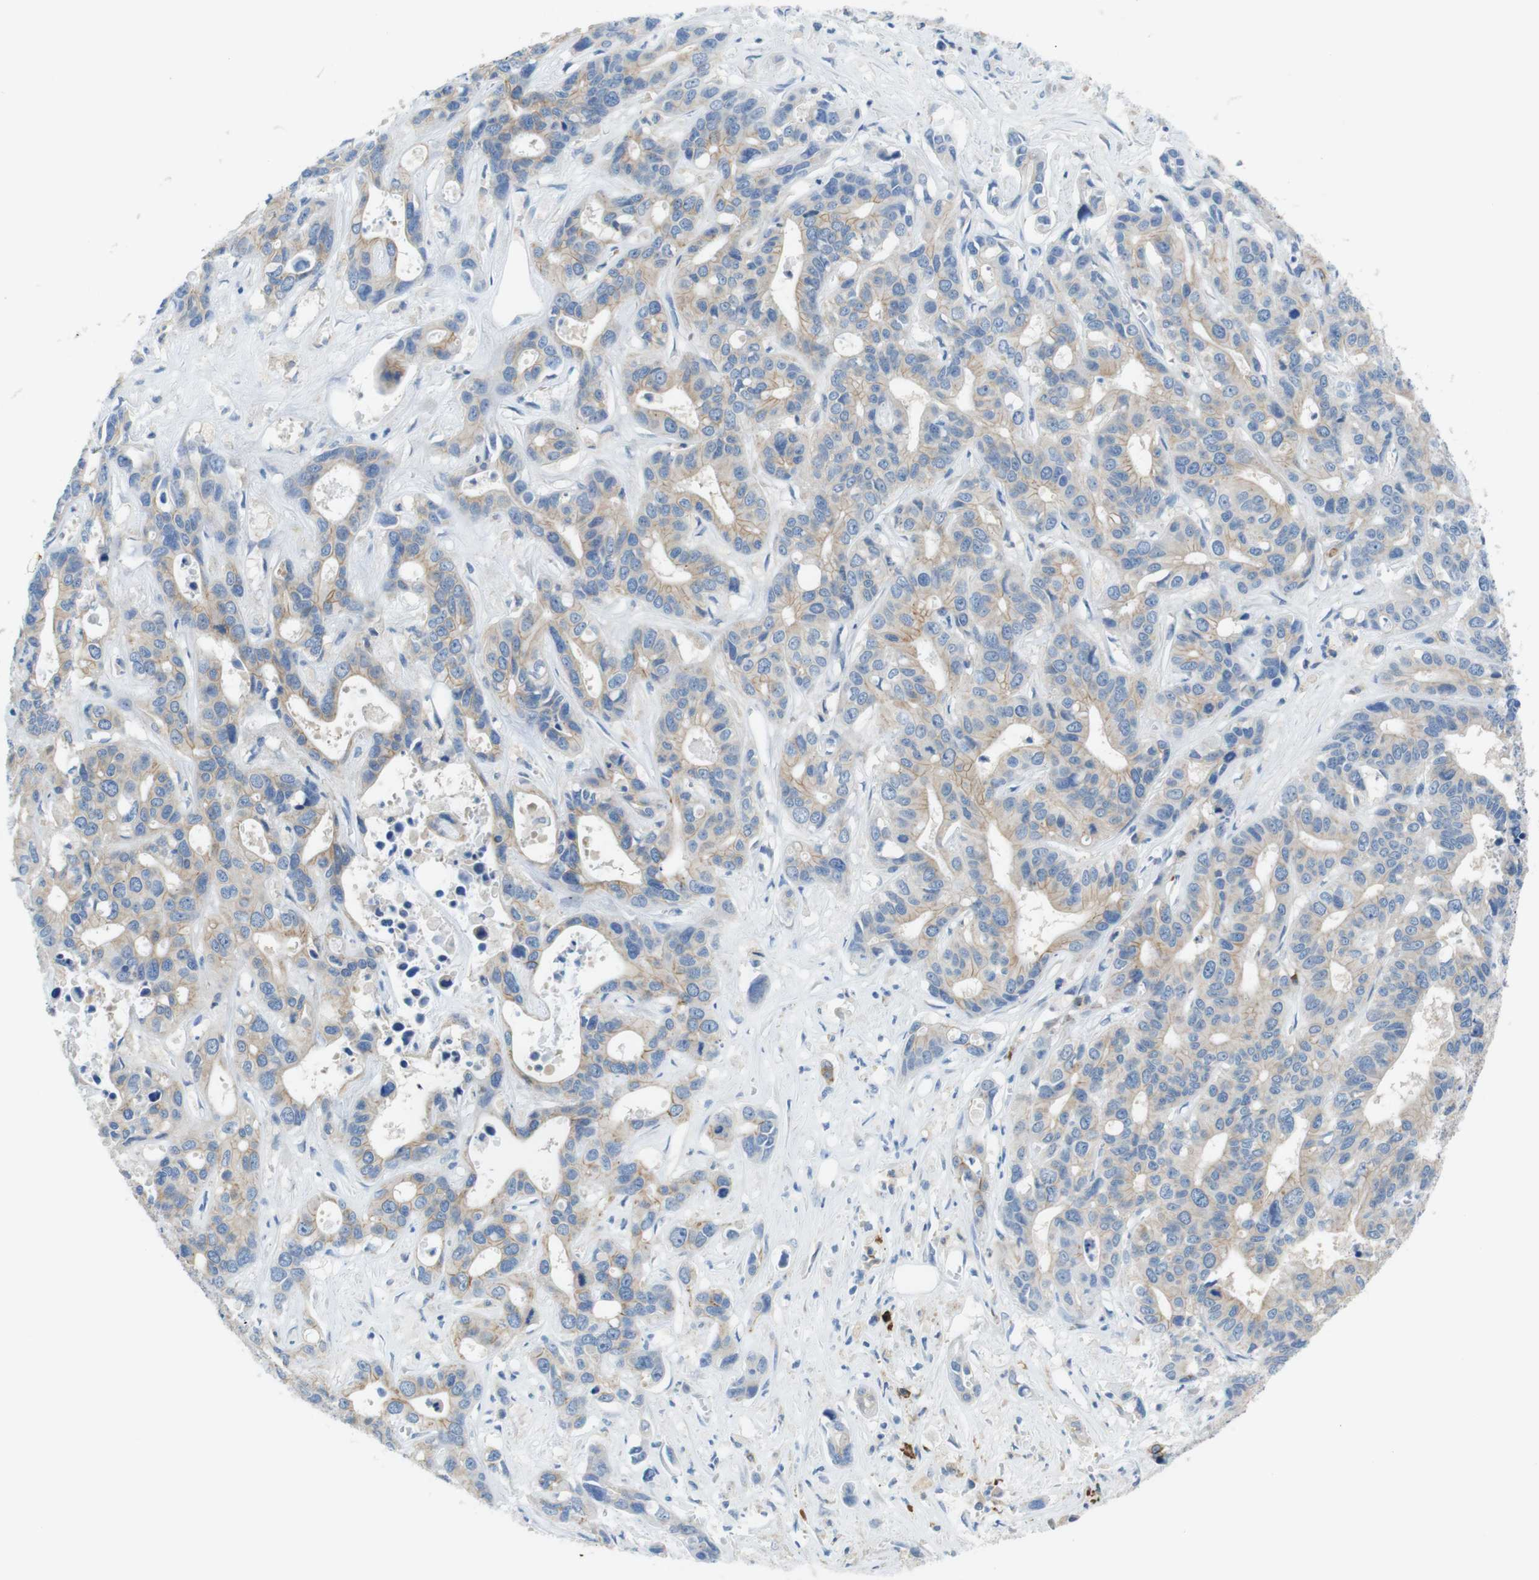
{"staining": {"intensity": "moderate", "quantity": "25%-75%", "location": "cytoplasmic/membranous"}, "tissue": "liver cancer", "cell_type": "Tumor cells", "image_type": "cancer", "snomed": [{"axis": "morphology", "description": "Cholangiocarcinoma"}, {"axis": "topography", "description": "Liver"}], "caption": "IHC (DAB) staining of liver cancer (cholangiocarcinoma) displays moderate cytoplasmic/membranous protein staining in approximately 25%-75% of tumor cells. (Stains: DAB in brown, nuclei in blue, Microscopy: brightfield microscopy at high magnification).", "gene": "CLMN", "patient": {"sex": "female", "age": 65}}